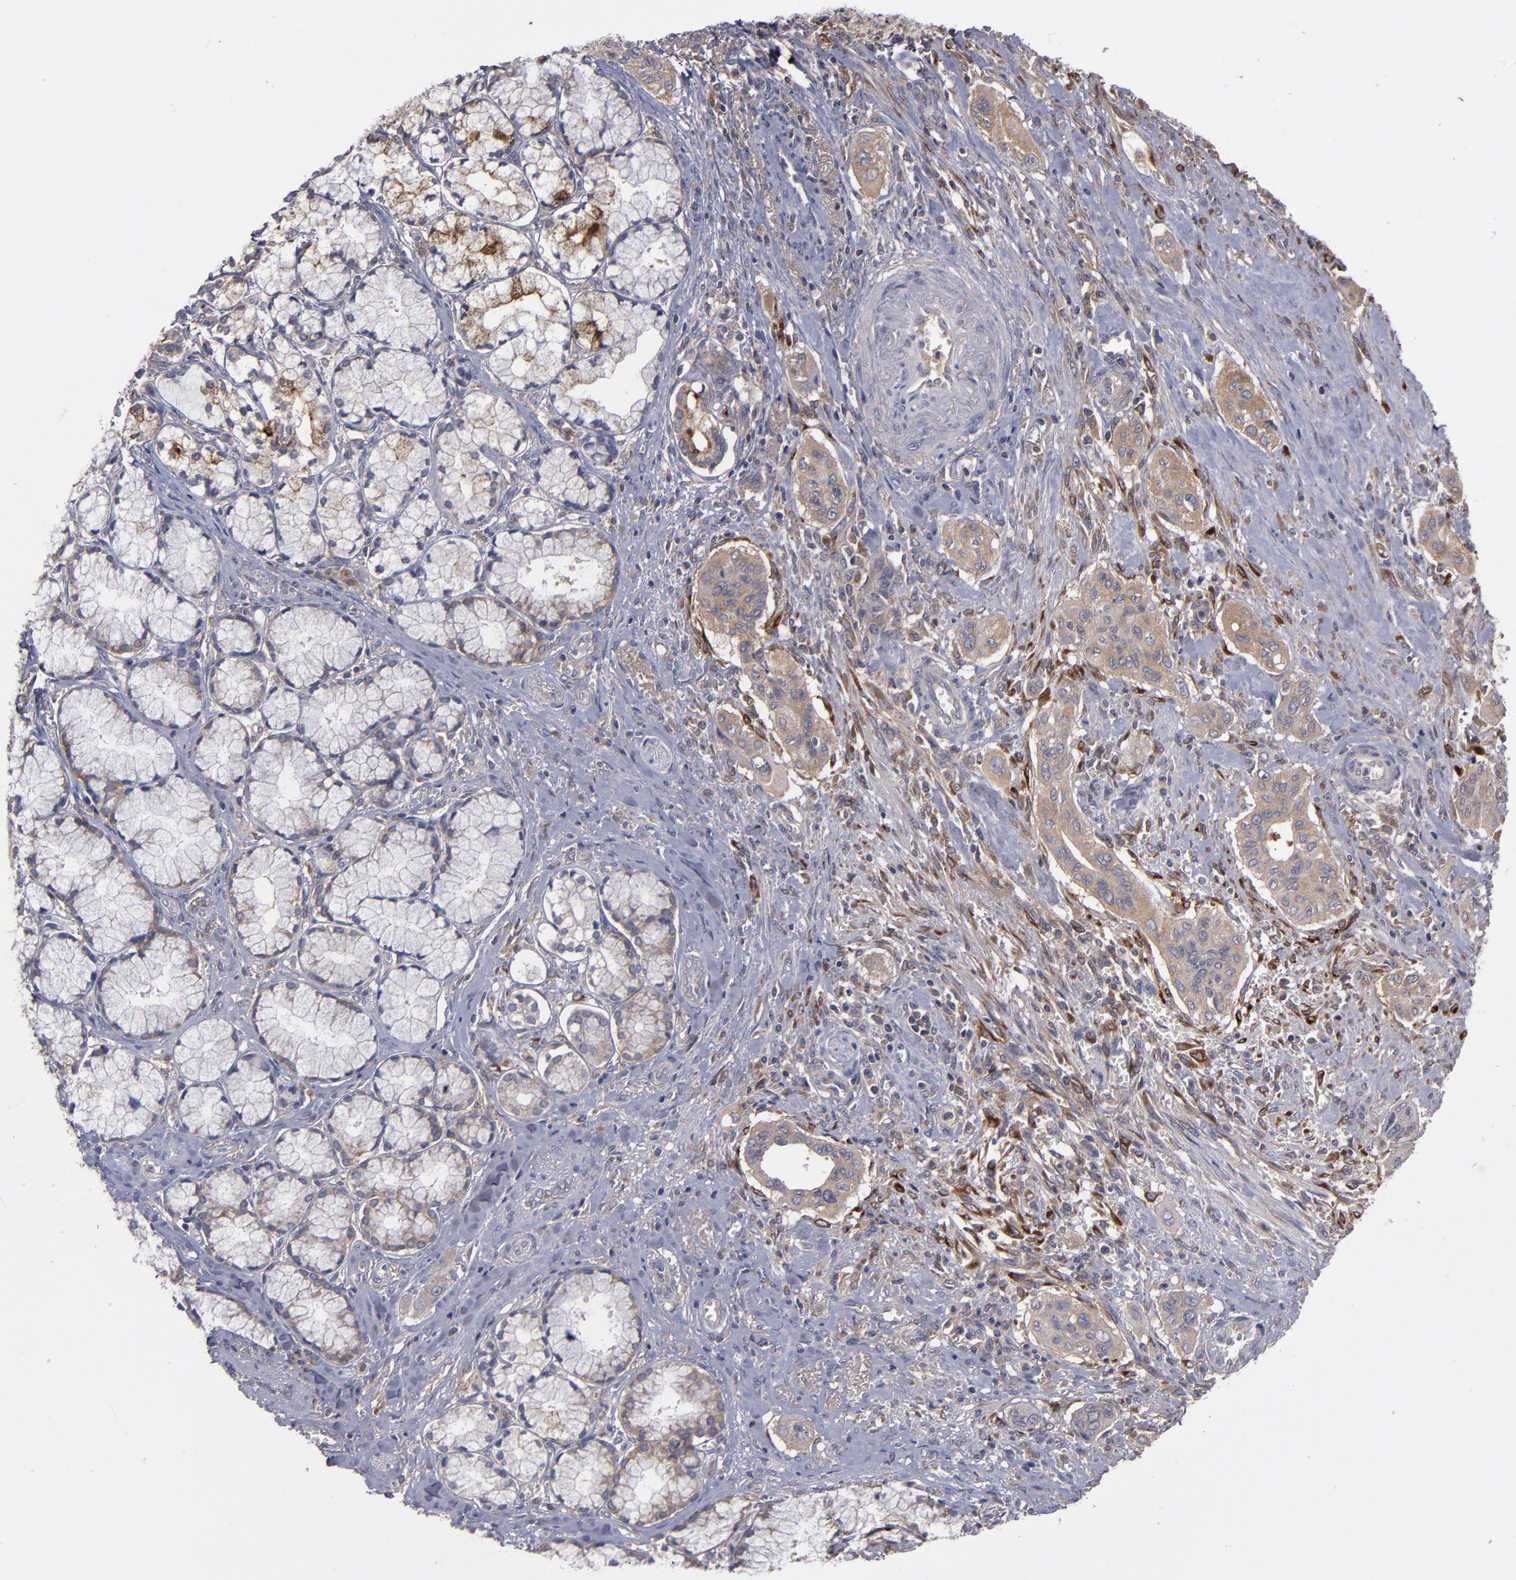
{"staining": {"intensity": "moderate", "quantity": ">75%", "location": "cytoplasmic/membranous"}, "tissue": "pancreatic cancer", "cell_type": "Tumor cells", "image_type": "cancer", "snomed": [{"axis": "morphology", "description": "Adenocarcinoma, NOS"}, {"axis": "topography", "description": "Pancreas"}], "caption": "A micrograph of human pancreatic cancer stained for a protein shows moderate cytoplasmic/membranous brown staining in tumor cells. The staining was performed using DAB (3,3'-diaminobenzidine) to visualize the protein expression in brown, while the nuclei were stained in blue with hematoxylin (Magnification: 20x).", "gene": "MMP11", "patient": {"sex": "male", "age": 77}}